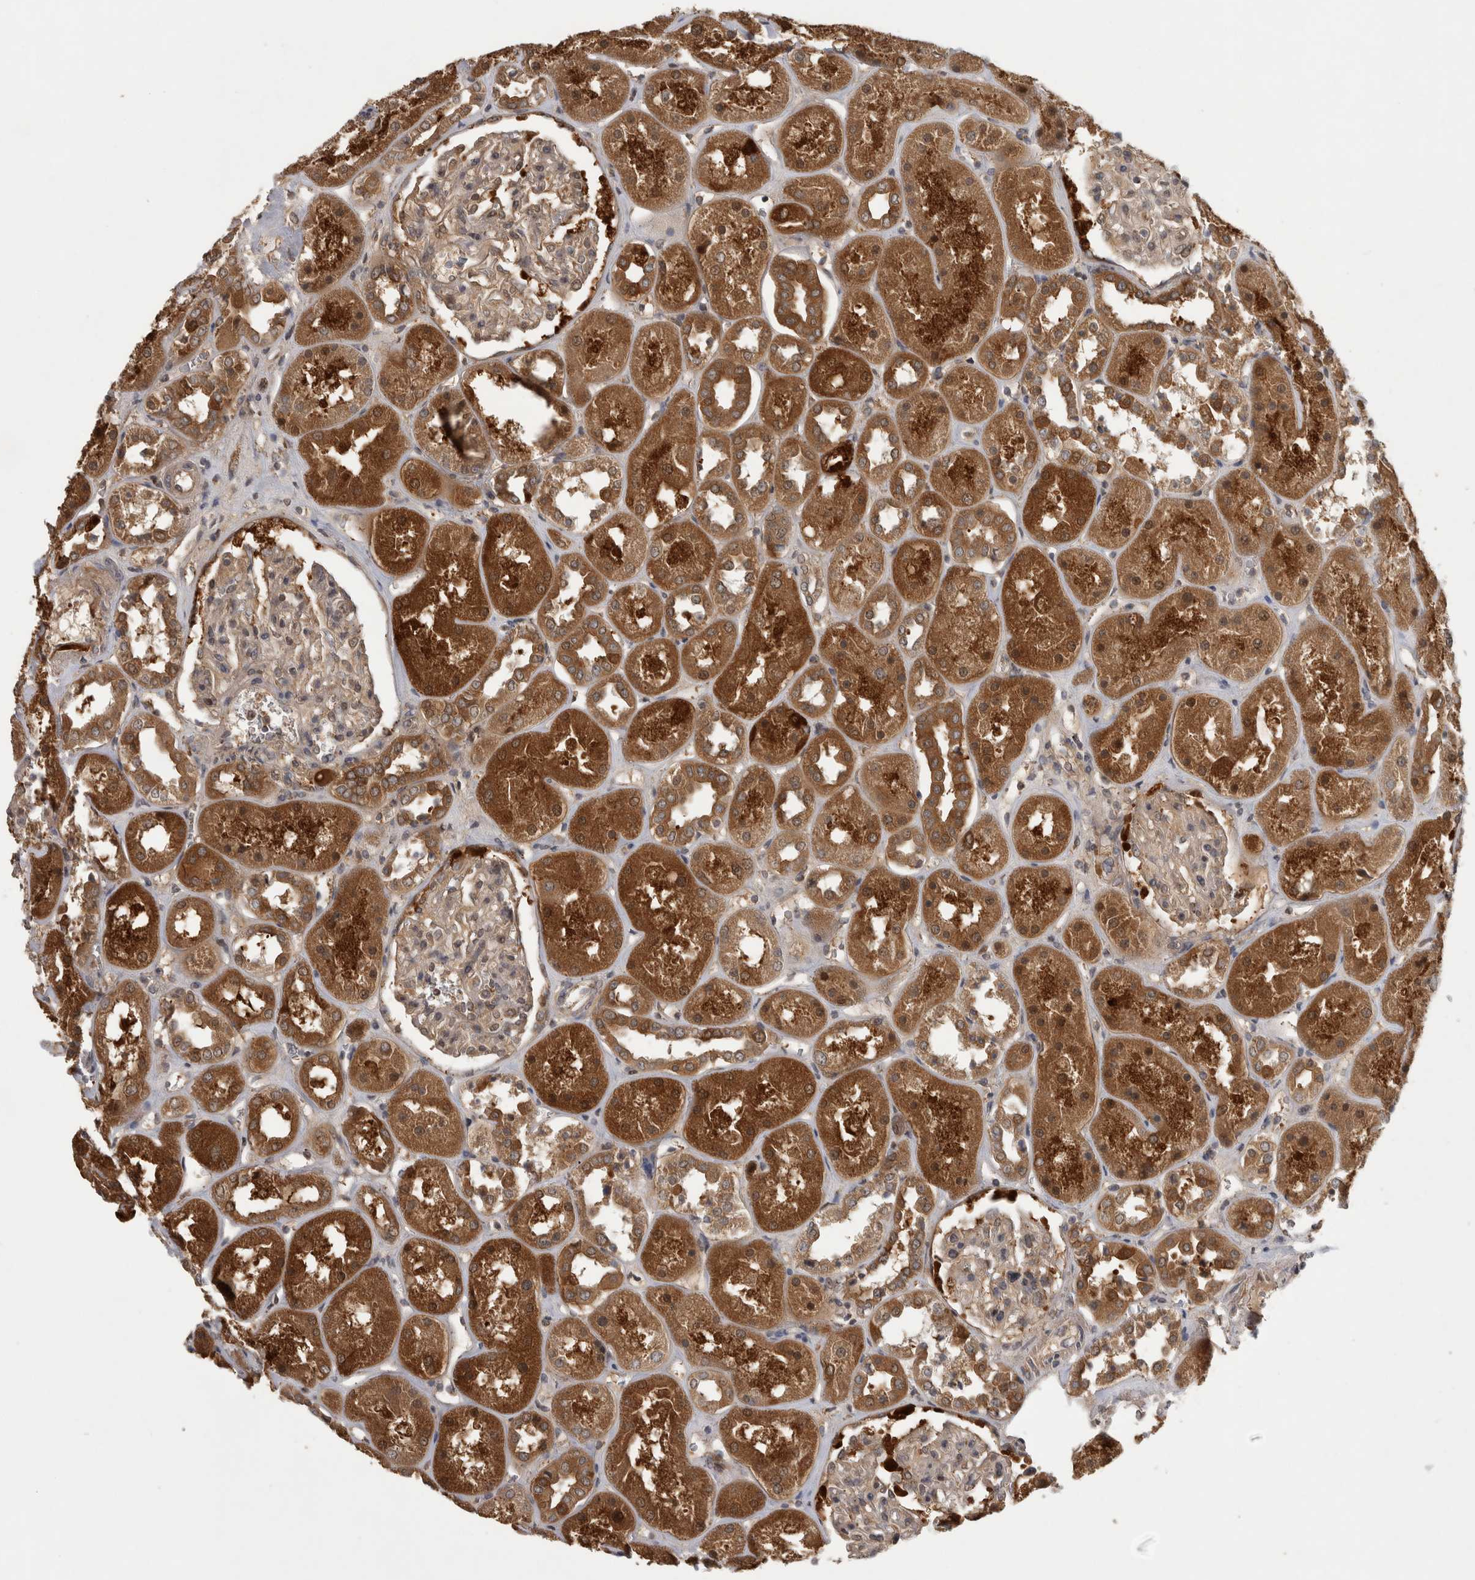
{"staining": {"intensity": "weak", "quantity": "25%-75%", "location": "cytoplasmic/membranous"}, "tissue": "kidney", "cell_type": "Cells in glomeruli", "image_type": "normal", "snomed": [{"axis": "morphology", "description": "Normal tissue, NOS"}, {"axis": "topography", "description": "Kidney"}], "caption": "Immunohistochemistry (IHC) (DAB) staining of benign human kidney displays weak cytoplasmic/membranous protein staining in approximately 25%-75% of cells in glomeruli. Nuclei are stained in blue.", "gene": "TRMT61B", "patient": {"sex": "male", "age": 70}}